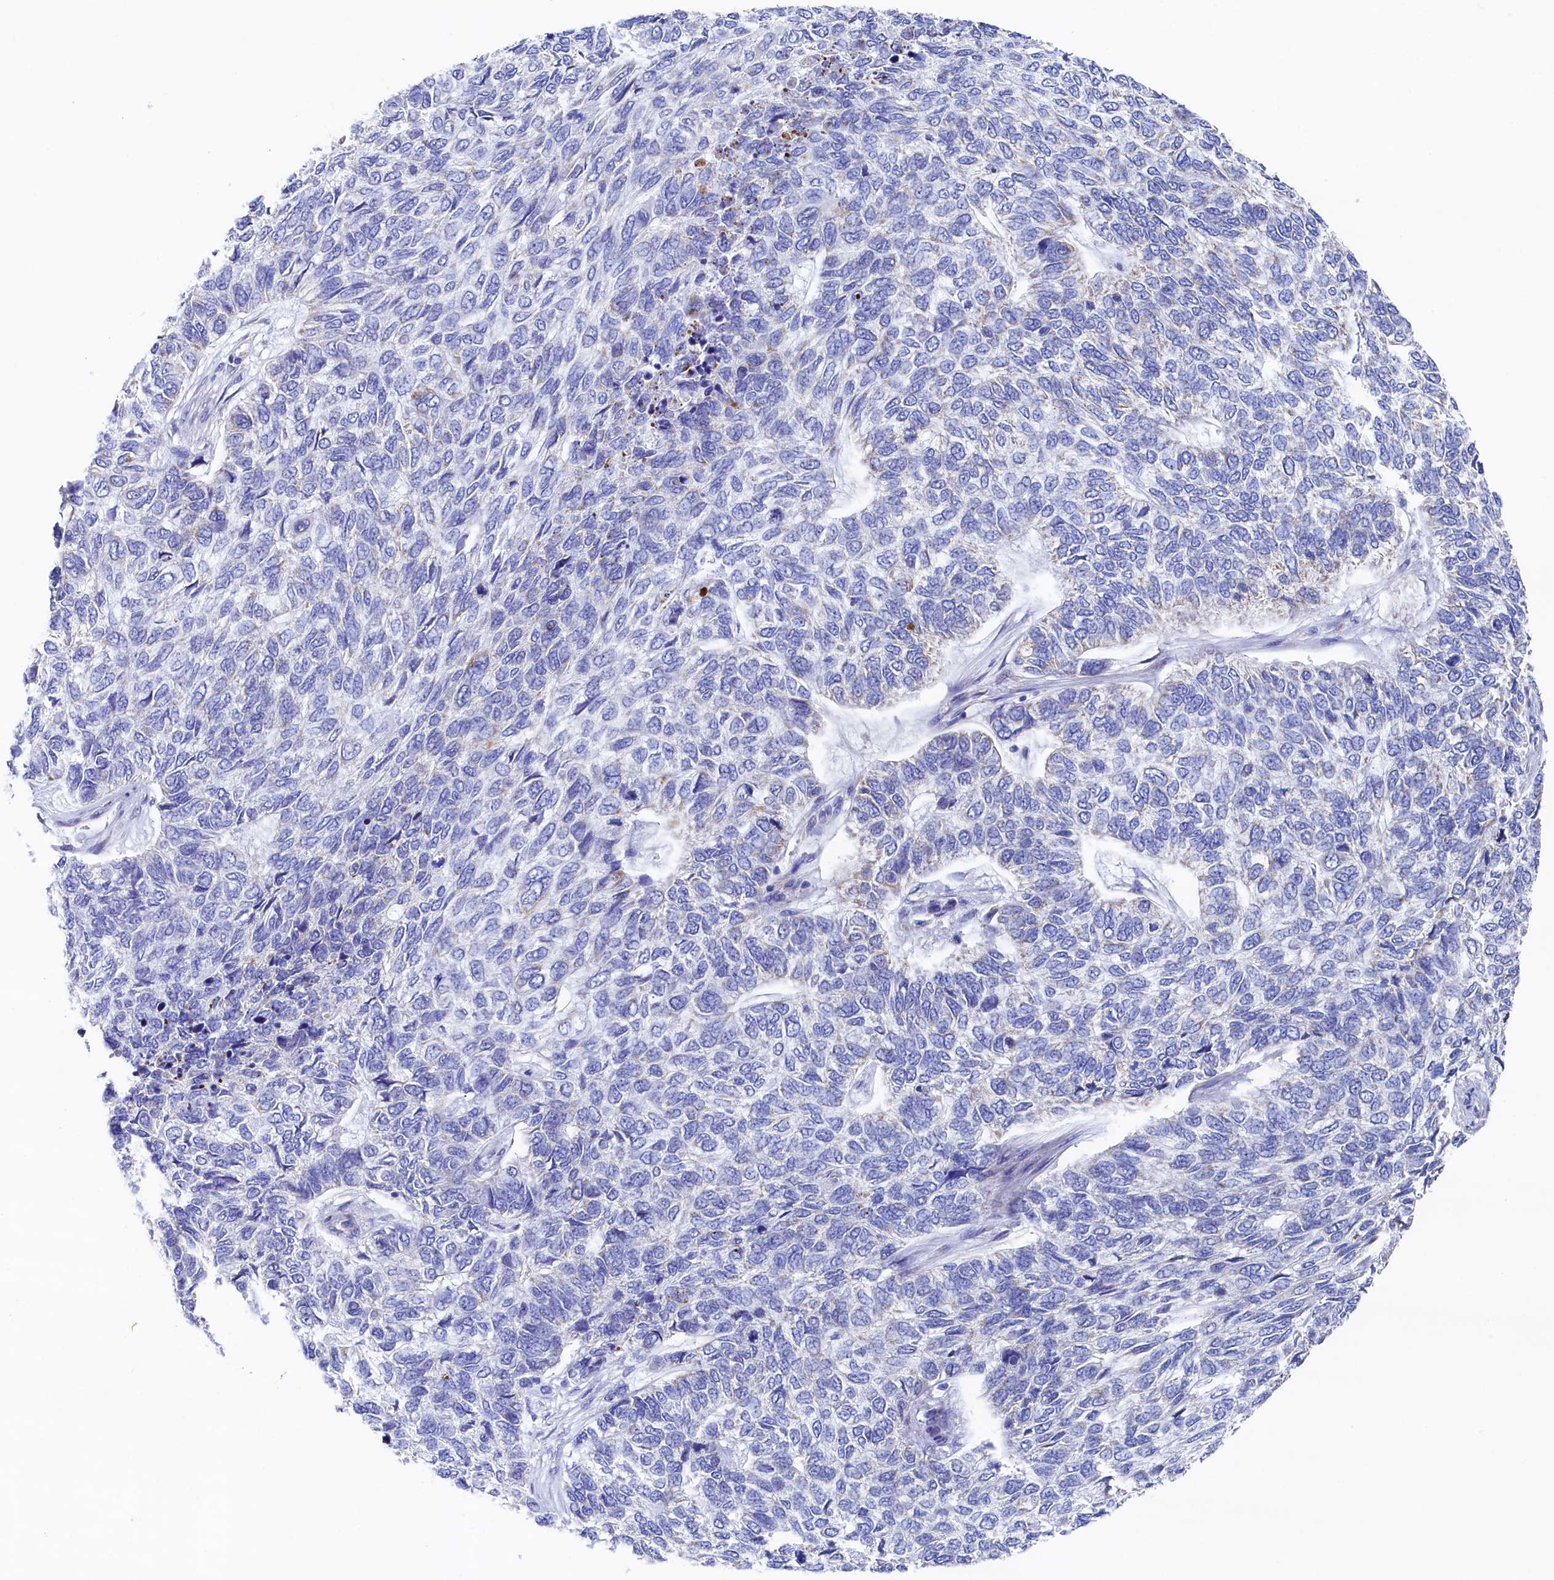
{"staining": {"intensity": "negative", "quantity": "none", "location": "none"}, "tissue": "skin cancer", "cell_type": "Tumor cells", "image_type": "cancer", "snomed": [{"axis": "morphology", "description": "Basal cell carcinoma"}, {"axis": "topography", "description": "Skin"}], "caption": "Tumor cells show no significant positivity in skin cancer (basal cell carcinoma).", "gene": "MMAB", "patient": {"sex": "female", "age": 65}}